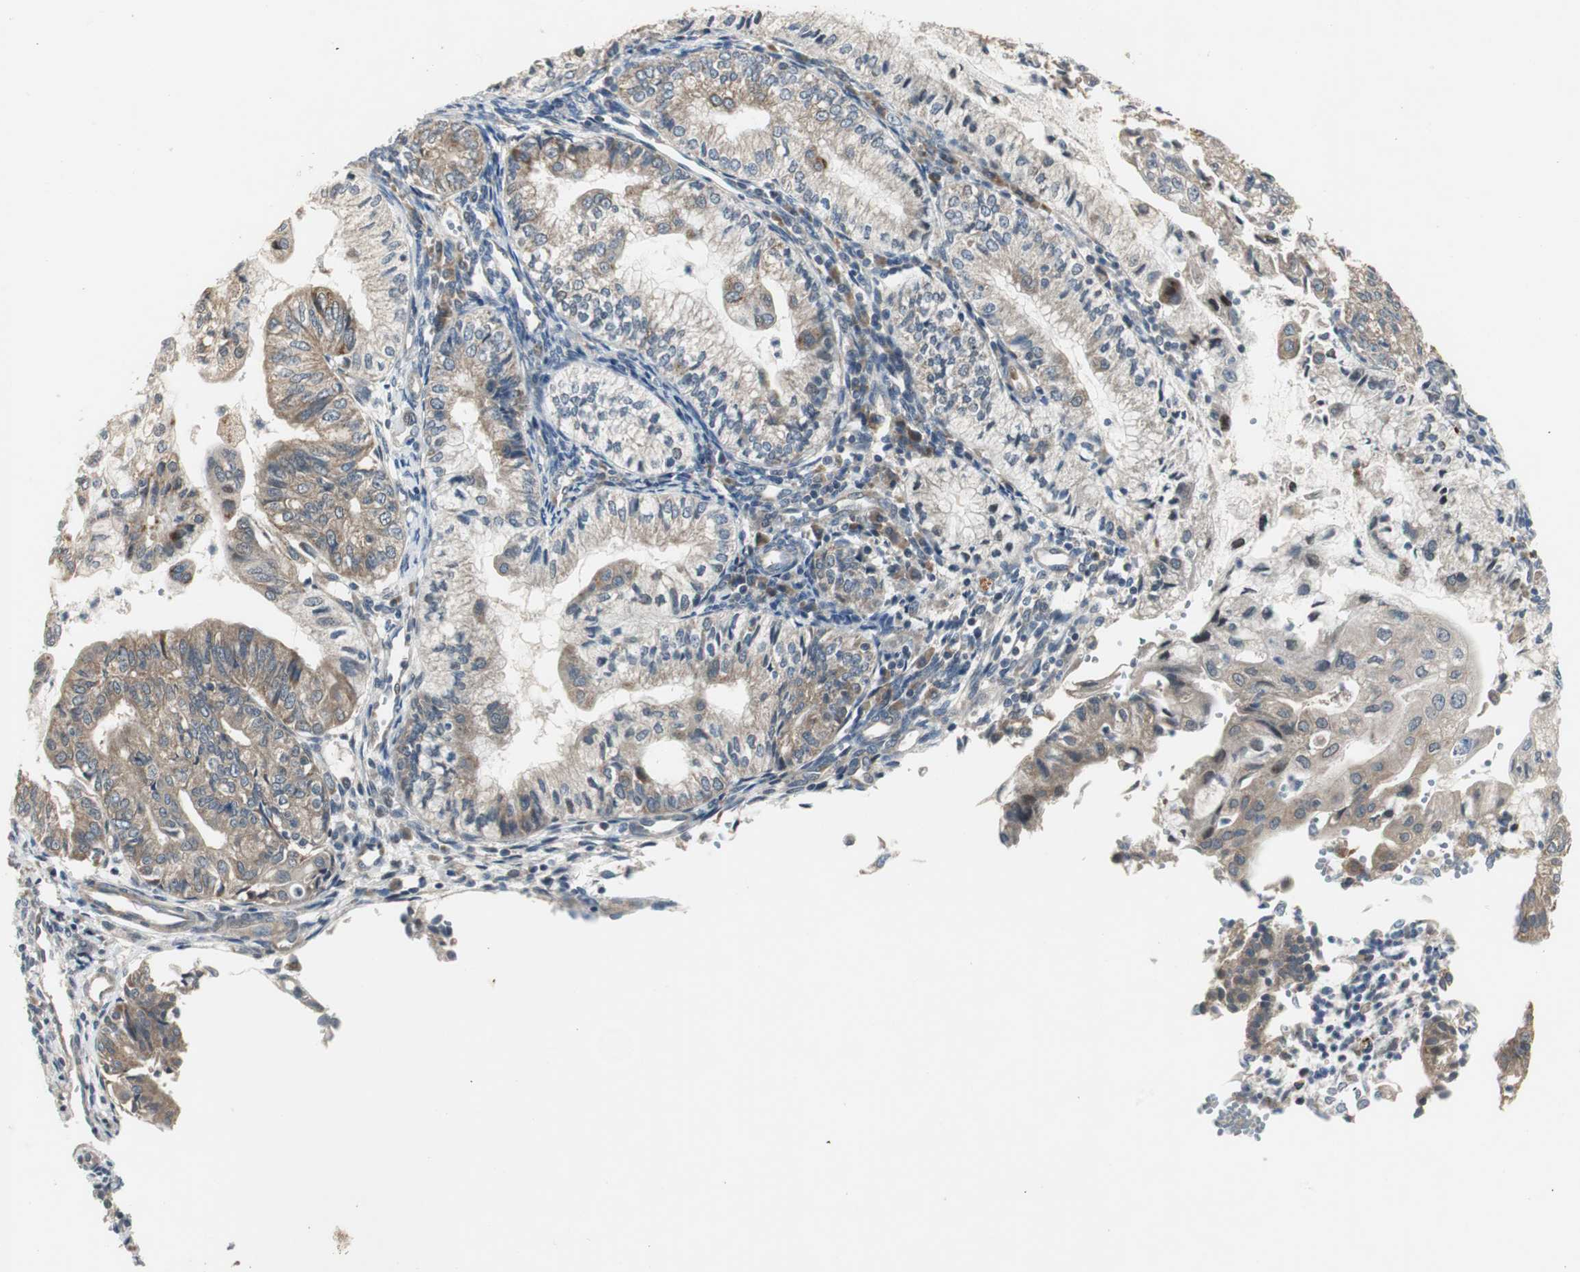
{"staining": {"intensity": "weak", "quantity": ">75%", "location": "cytoplasmic/membranous"}, "tissue": "endometrial cancer", "cell_type": "Tumor cells", "image_type": "cancer", "snomed": [{"axis": "morphology", "description": "Adenocarcinoma, NOS"}, {"axis": "topography", "description": "Endometrium"}], "caption": "Endometrial adenocarcinoma tissue demonstrates weak cytoplasmic/membranous expression in approximately >75% of tumor cells, visualized by immunohistochemistry. The staining is performed using DAB brown chromogen to label protein expression. The nuclei are counter-stained blue using hematoxylin.", "gene": "MYT1", "patient": {"sex": "female", "age": 59}}